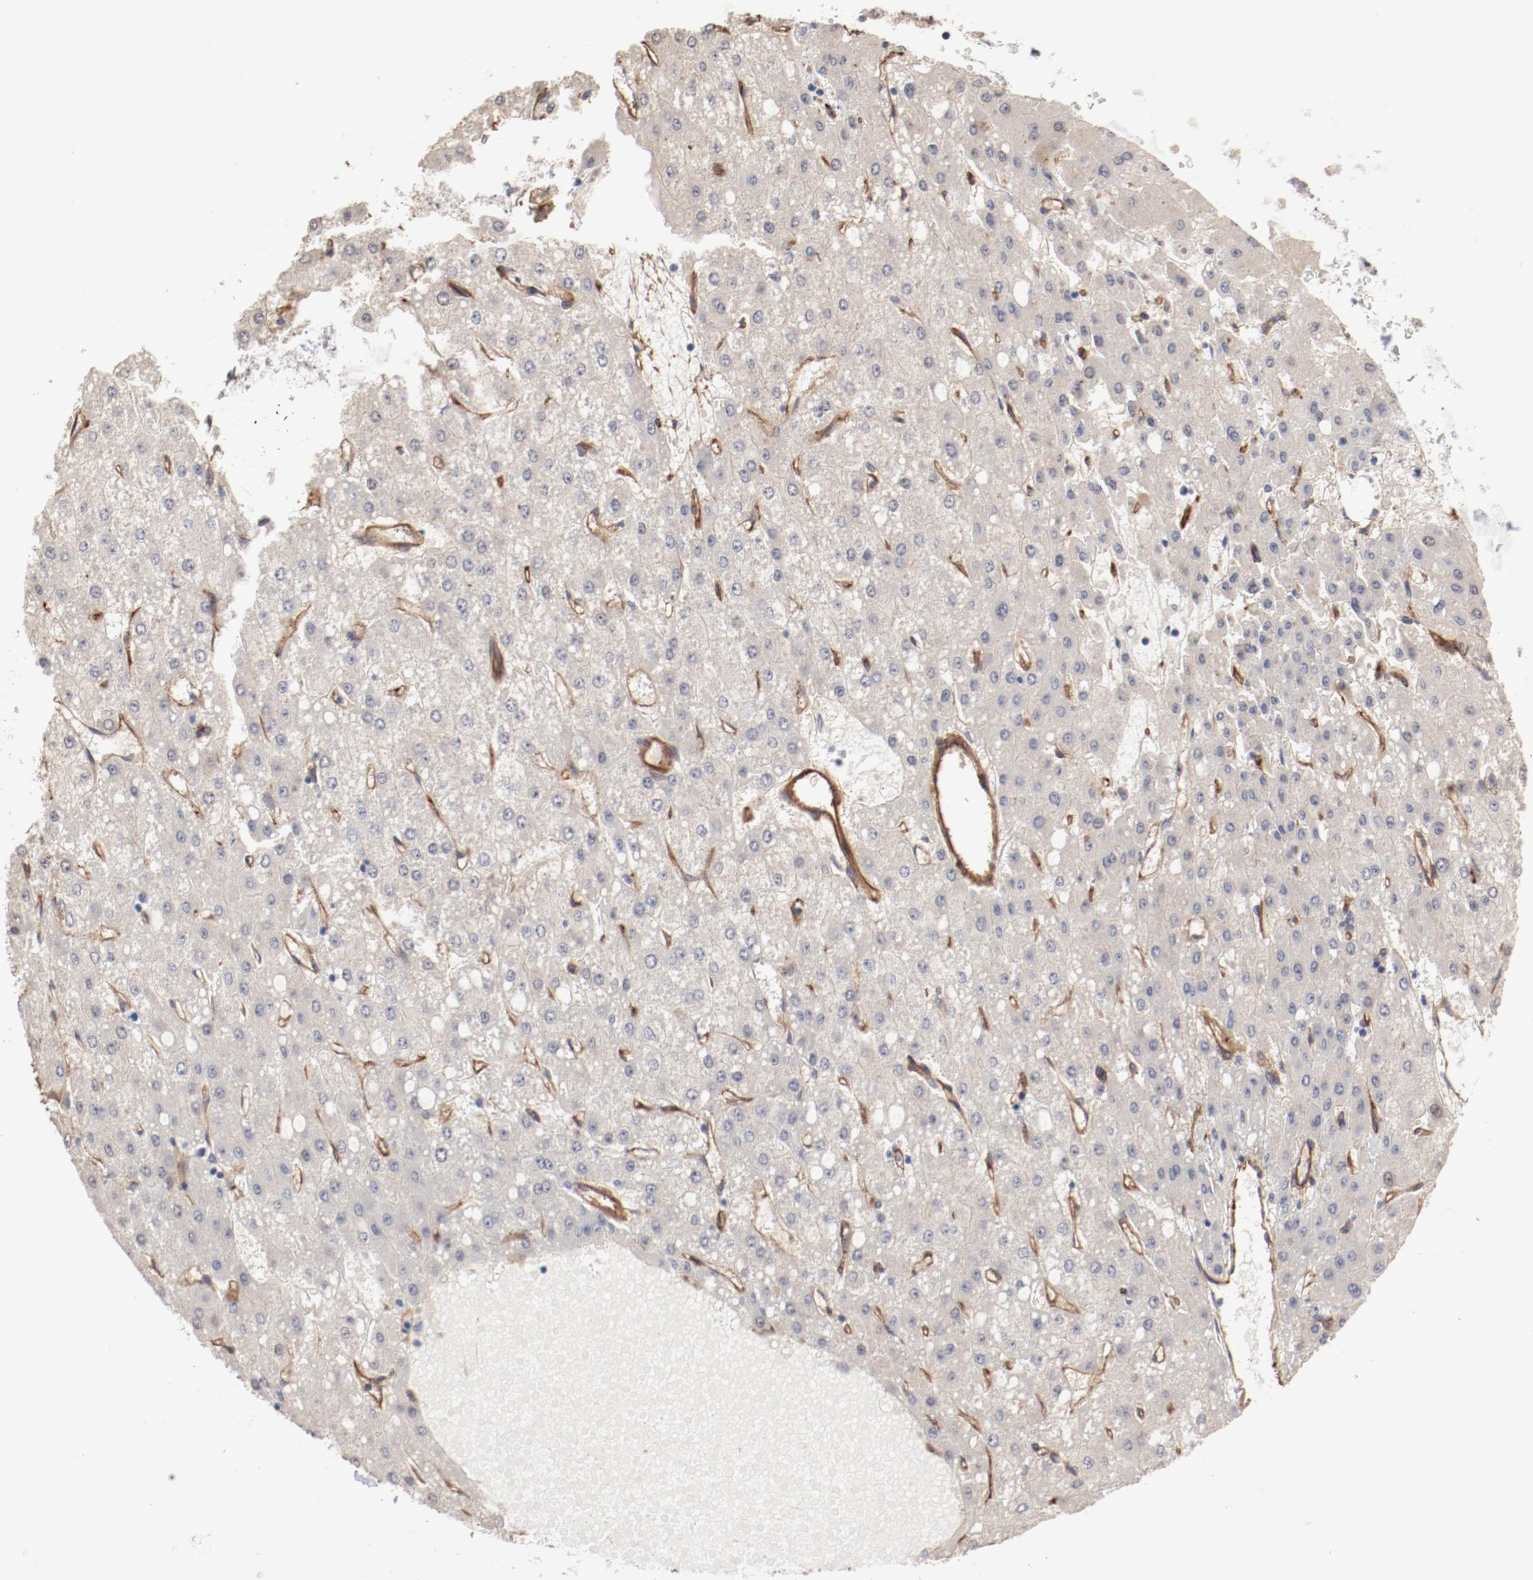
{"staining": {"intensity": "negative", "quantity": "none", "location": "none"}, "tissue": "liver cancer", "cell_type": "Tumor cells", "image_type": "cancer", "snomed": [{"axis": "morphology", "description": "Carcinoma, Hepatocellular, NOS"}, {"axis": "topography", "description": "Liver"}], "caption": "A photomicrograph of hepatocellular carcinoma (liver) stained for a protein exhibits no brown staining in tumor cells.", "gene": "MAGED4", "patient": {"sex": "female", "age": 52}}